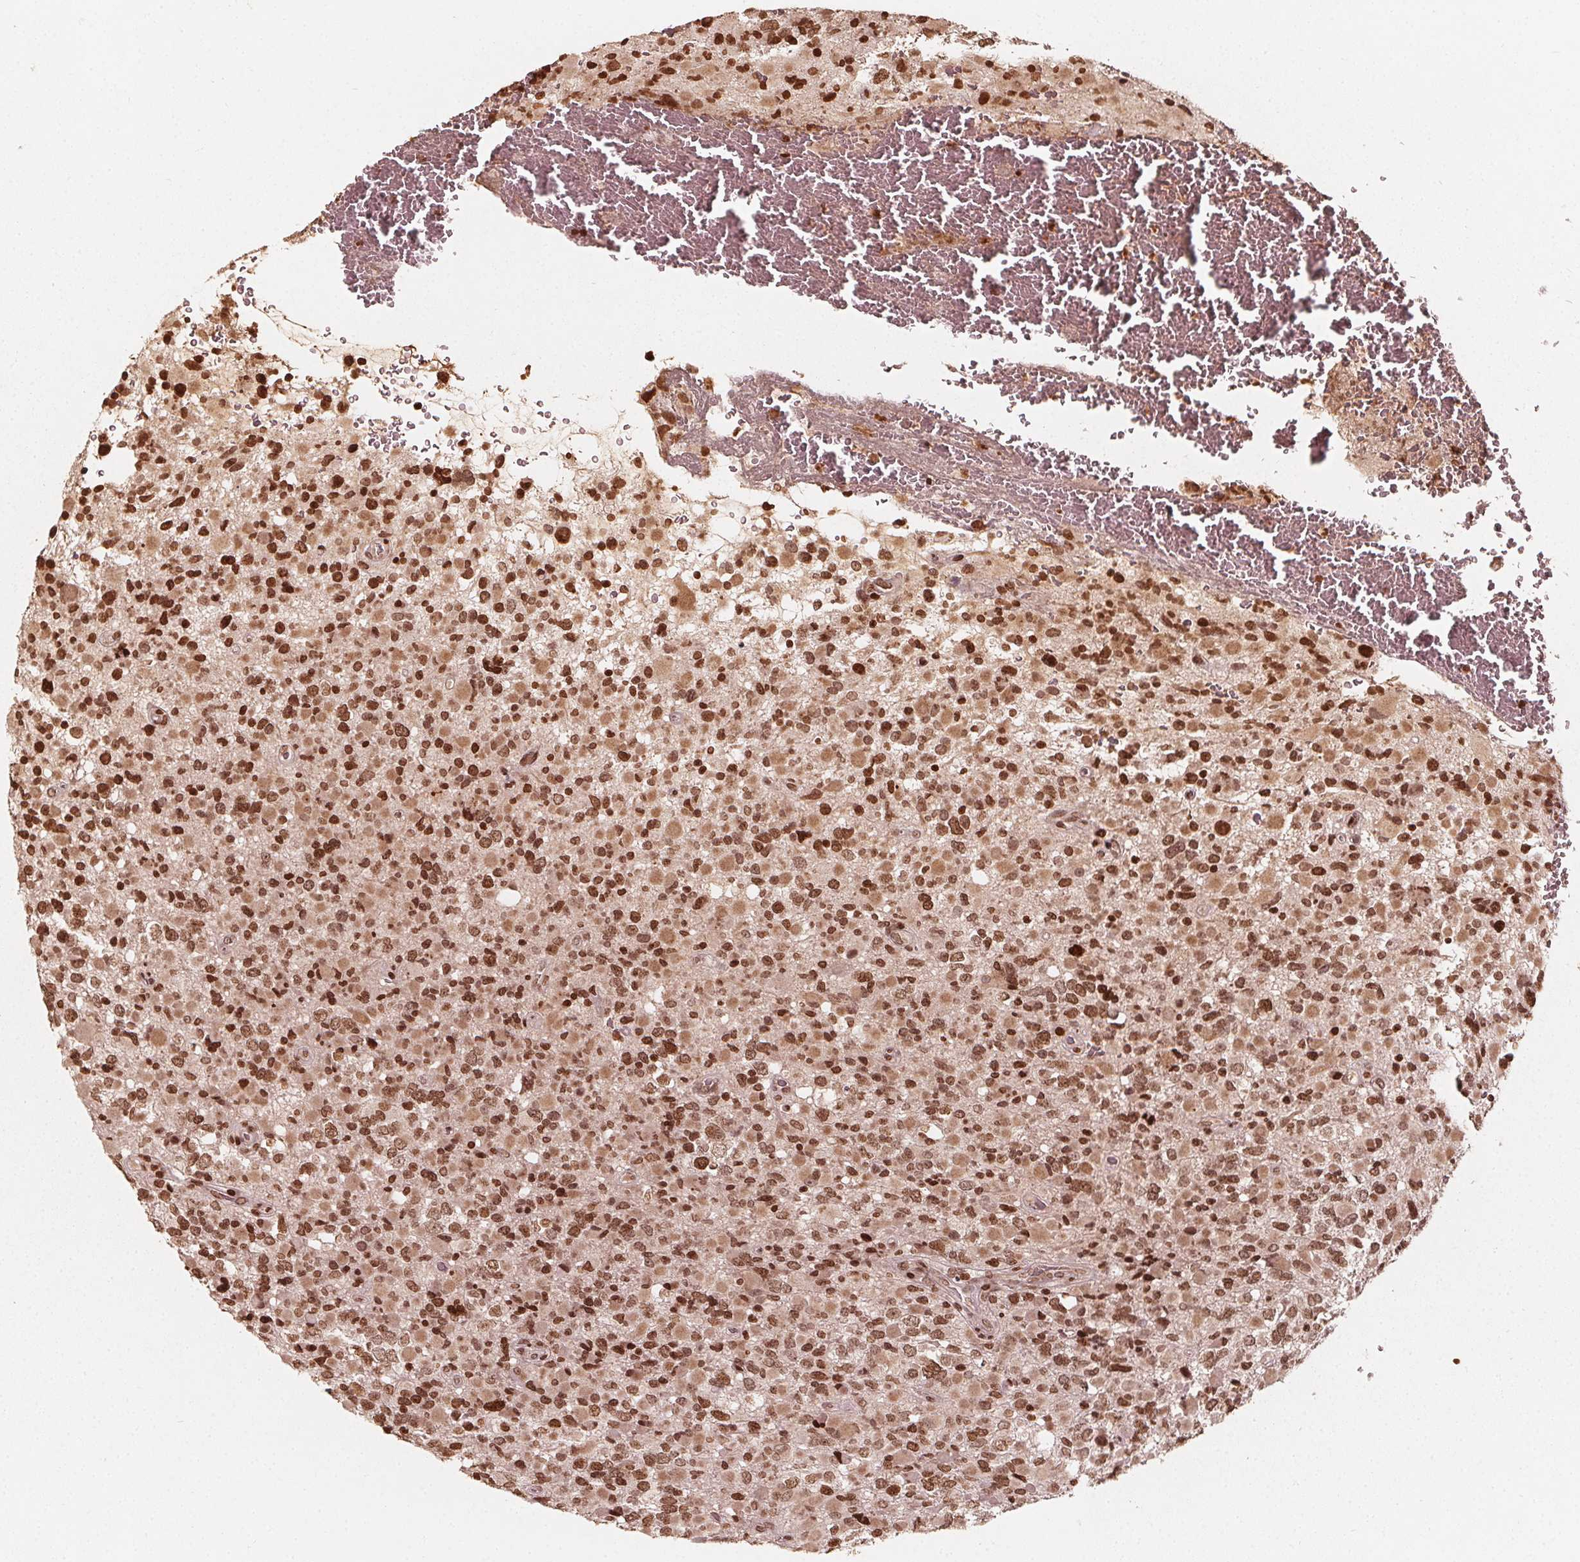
{"staining": {"intensity": "moderate", "quantity": ">75%", "location": "cytoplasmic/membranous,nuclear"}, "tissue": "glioma", "cell_type": "Tumor cells", "image_type": "cancer", "snomed": [{"axis": "morphology", "description": "Glioma, malignant, High grade"}, {"axis": "topography", "description": "Brain"}], "caption": "Immunohistochemical staining of human high-grade glioma (malignant) displays medium levels of moderate cytoplasmic/membranous and nuclear expression in about >75% of tumor cells.", "gene": "H3C14", "patient": {"sex": "female", "age": 40}}